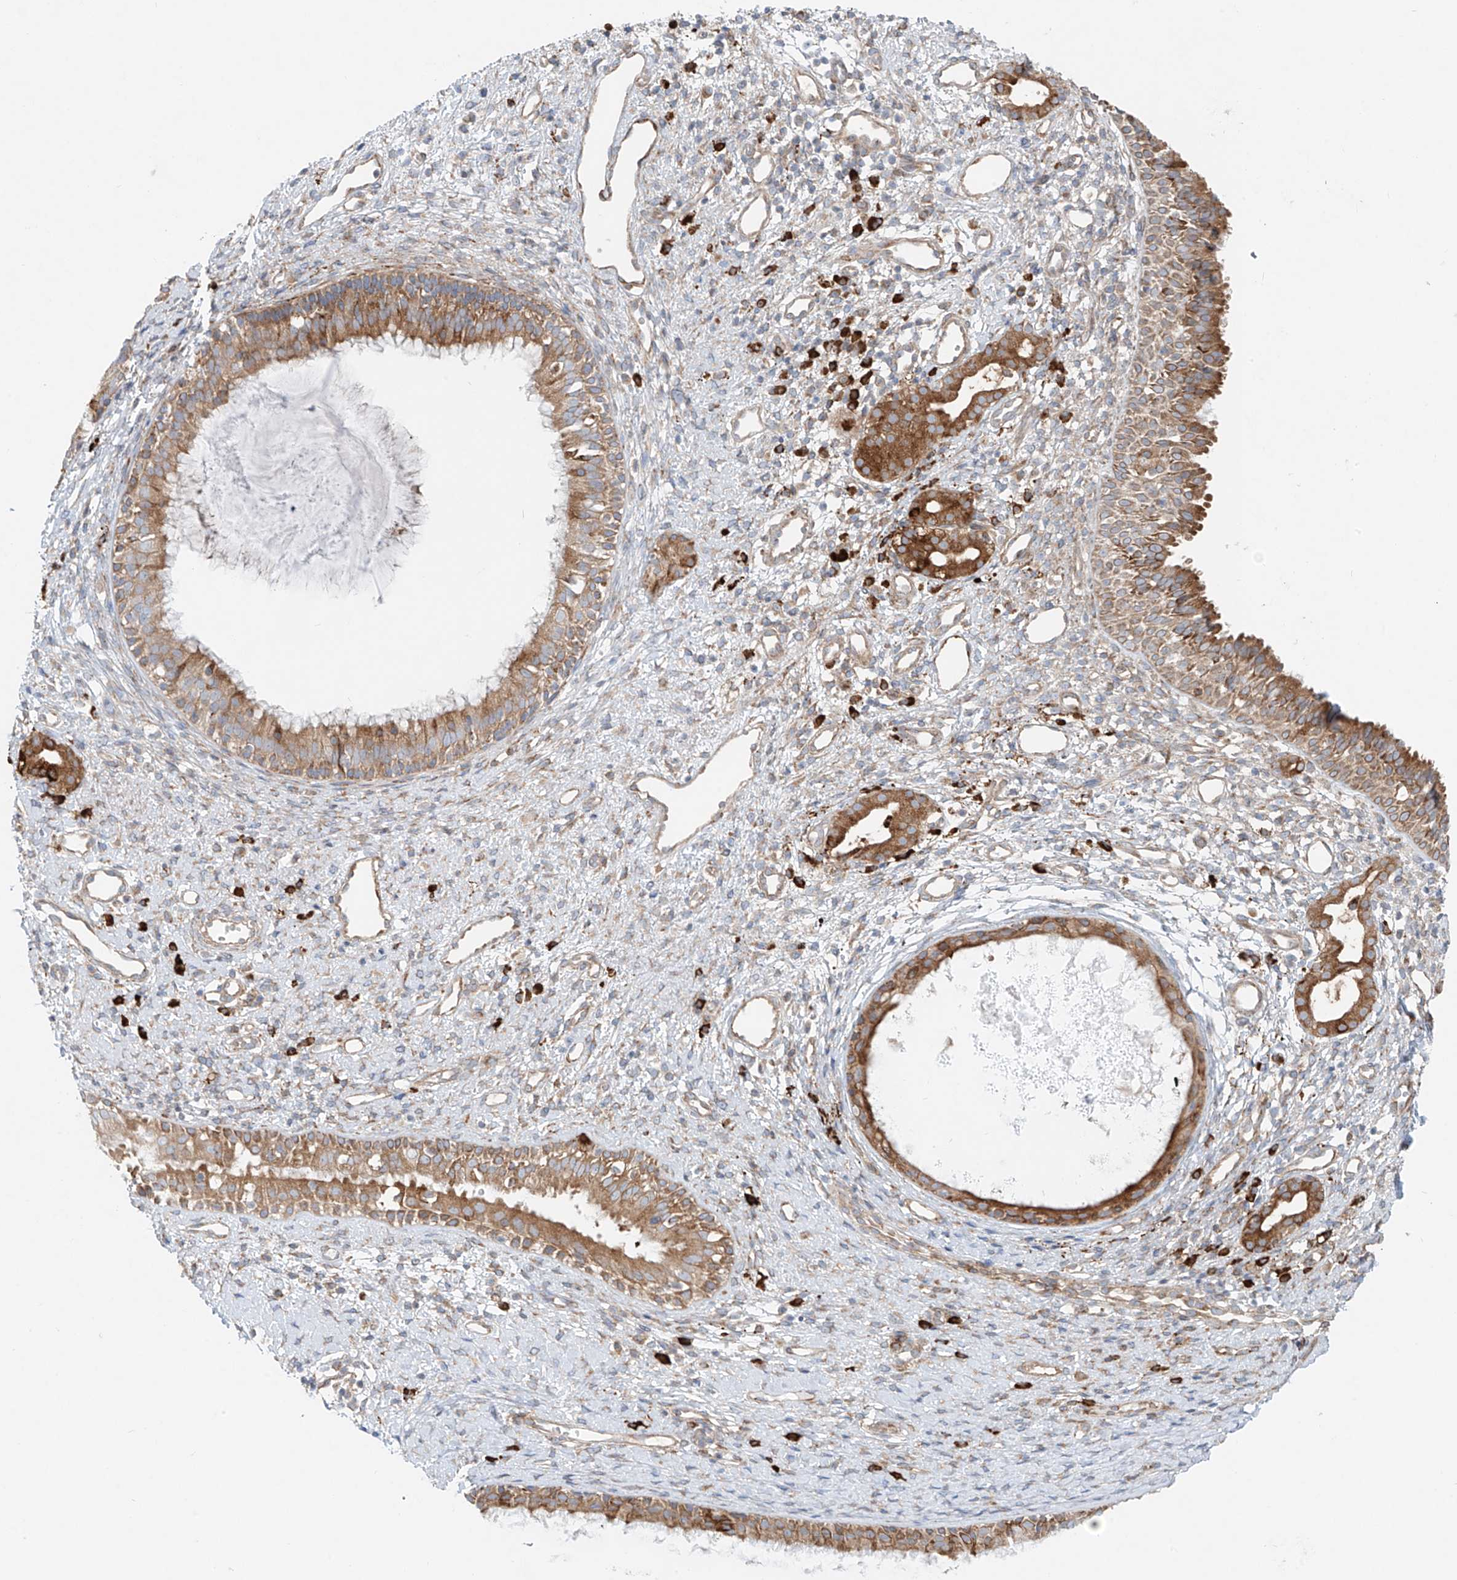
{"staining": {"intensity": "moderate", "quantity": ">75%", "location": "cytoplasmic/membranous"}, "tissue": "nasopharynx", "cell_type": "Respiratory epithelial cells", "image_type": "normal", "snomed": [{"axis": "morphology", "description": "Normal tissue, NOS"}, {"axis": "topography", "description": "Nasopharynx"}], "caption": "Immunohistochemical staining of normal human nasopharynx shows >75% levels of moderate cytoplasmic/membranous protein staining in approximately >75% of respiratory epithelial cells.", "gene": "EIPR1", "patient": {"sex": "male", "age": 22}}